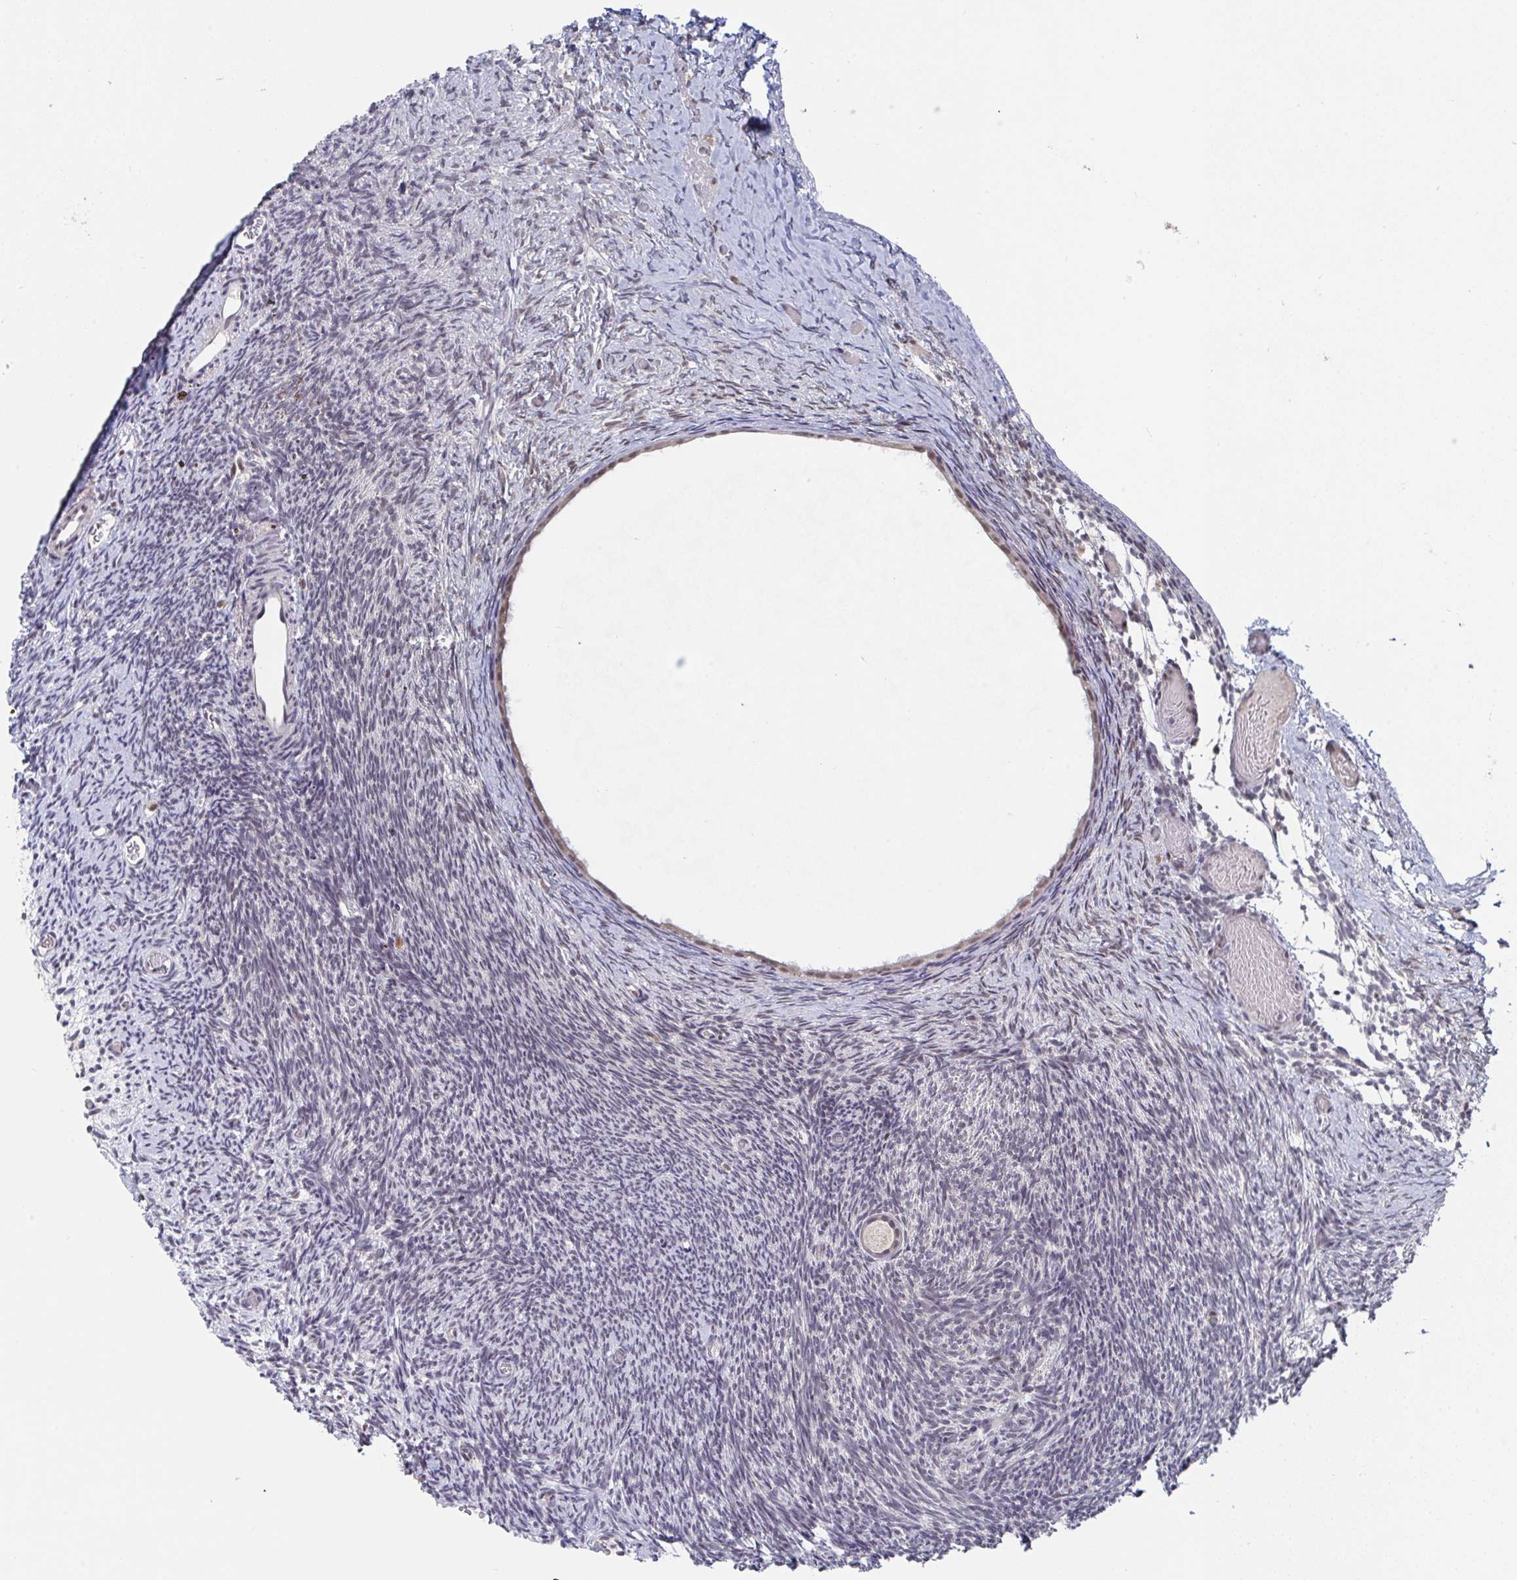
{"staining": {"intensity": "negative", "quantity": "none", "location": "none"}, "tissue": "ovary", "cell_type": "Follicle cells", "image_type": "normal", "snomed": [{"axis": "morphology", "description": "Normal tissue, NOS"}, {"axis": "topography", "description": "Ovary"}], "caption": "DAB (3,3'-diaminobenzidine) immunohistochemical staining of unremarkable ovary demonstrates no significant expression in follicle cells.", "gene": "JMJD1C", "patient": {"sex": "female", "age": 39}}